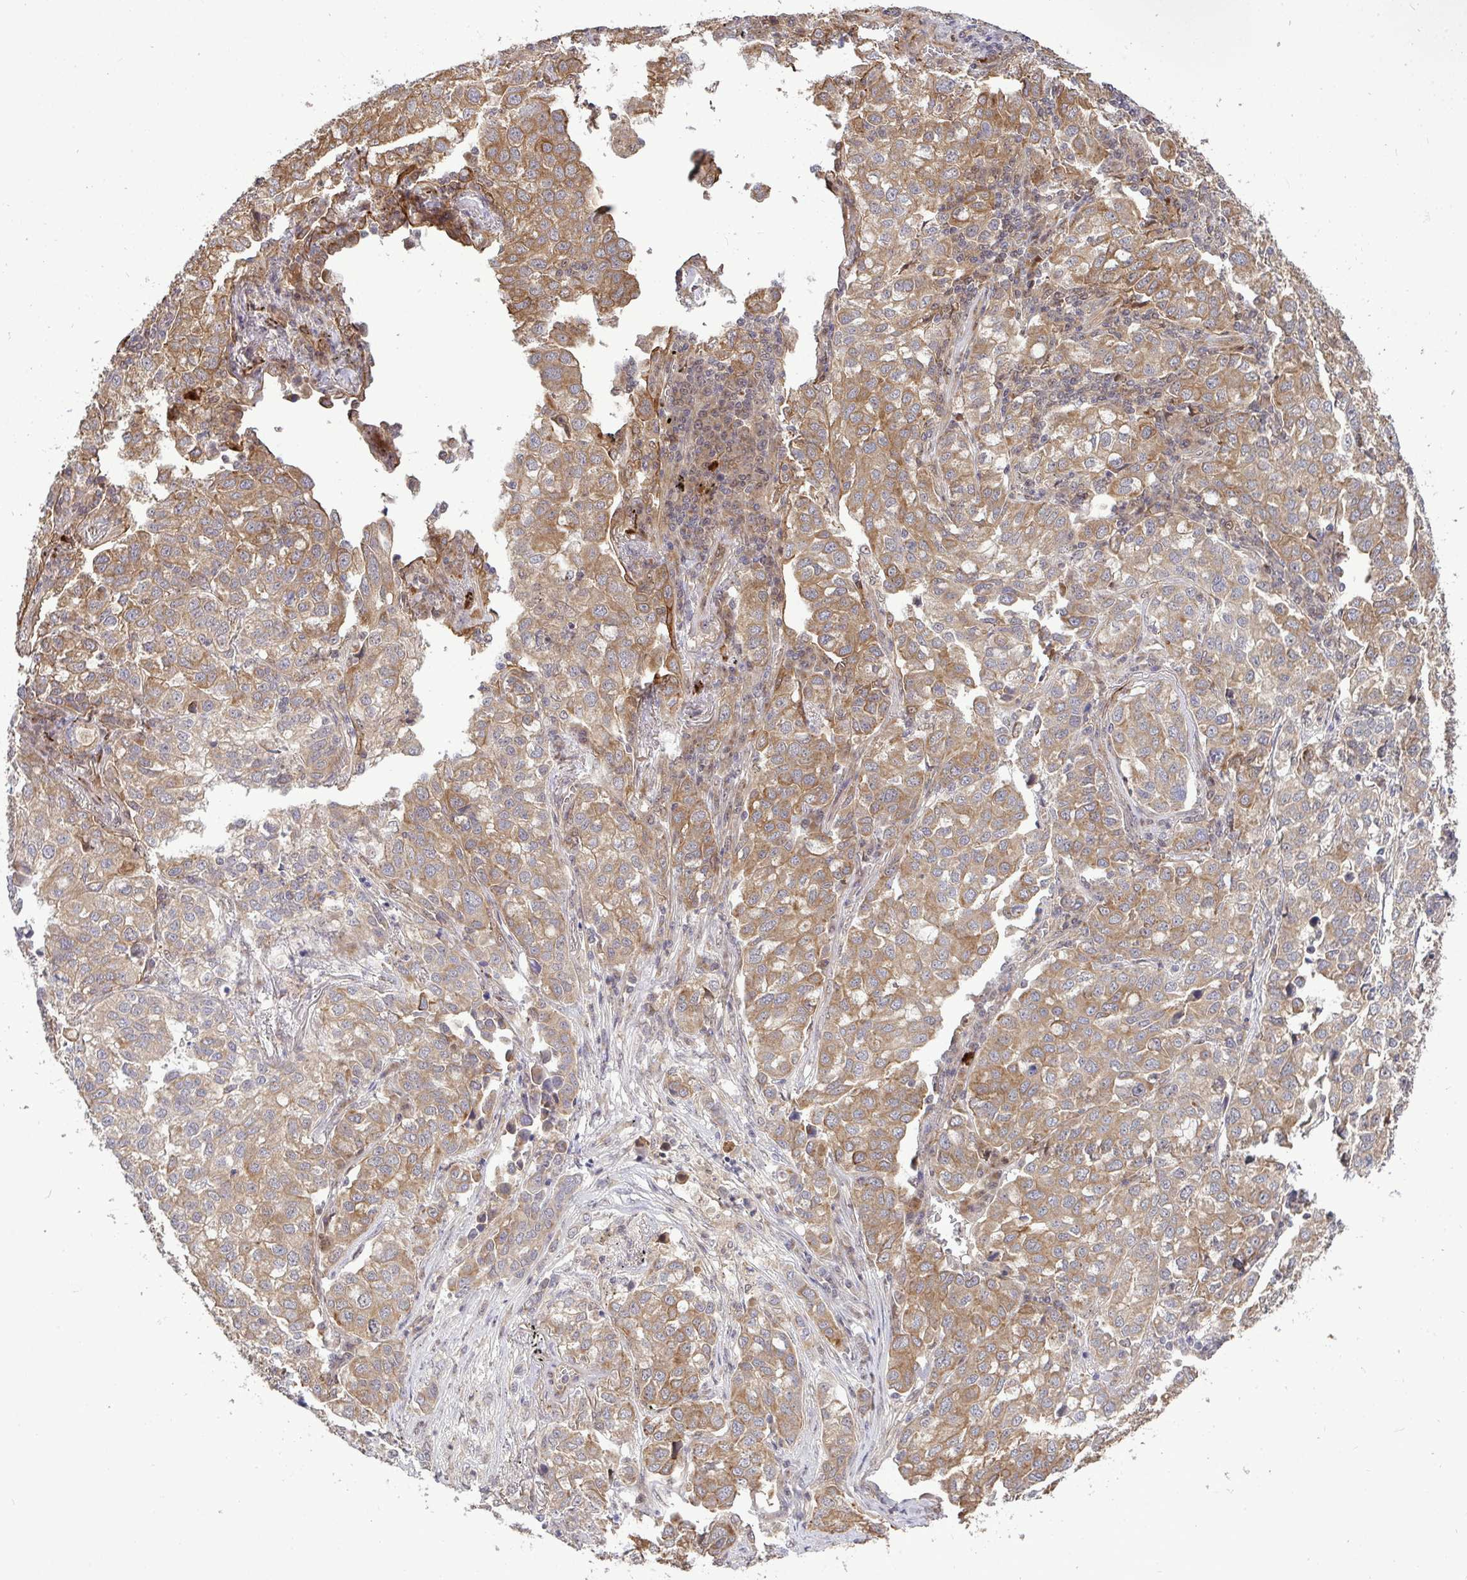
{"staining": {"intensity": "moderate", "quantity": ">75%", "location": "cytoplasmic/membranous"}, "tissue": "lung cancer", "cell_type": "Tumor cells", "image_type": "cancer", "snomed": [{"axis": "morphology", "description": "Adenocarcinoma, NOS"}, {"axis": "morphology", "description": "Adenocarcinoma, metastatic, NOS"}, {"axis": "topography", "description": "Lymph node"}, {"axis": "topography", "description": "Lung"}], "caption": "Human lung cancer (metastatic adenocarcinoma) stained with a brown dye demonstrates moderate cytoplasmic/membranous positive positivity in about >75% of tumor cells.", "gene": "TRIM44", "patient": {"sex": "female", "age": 65}}